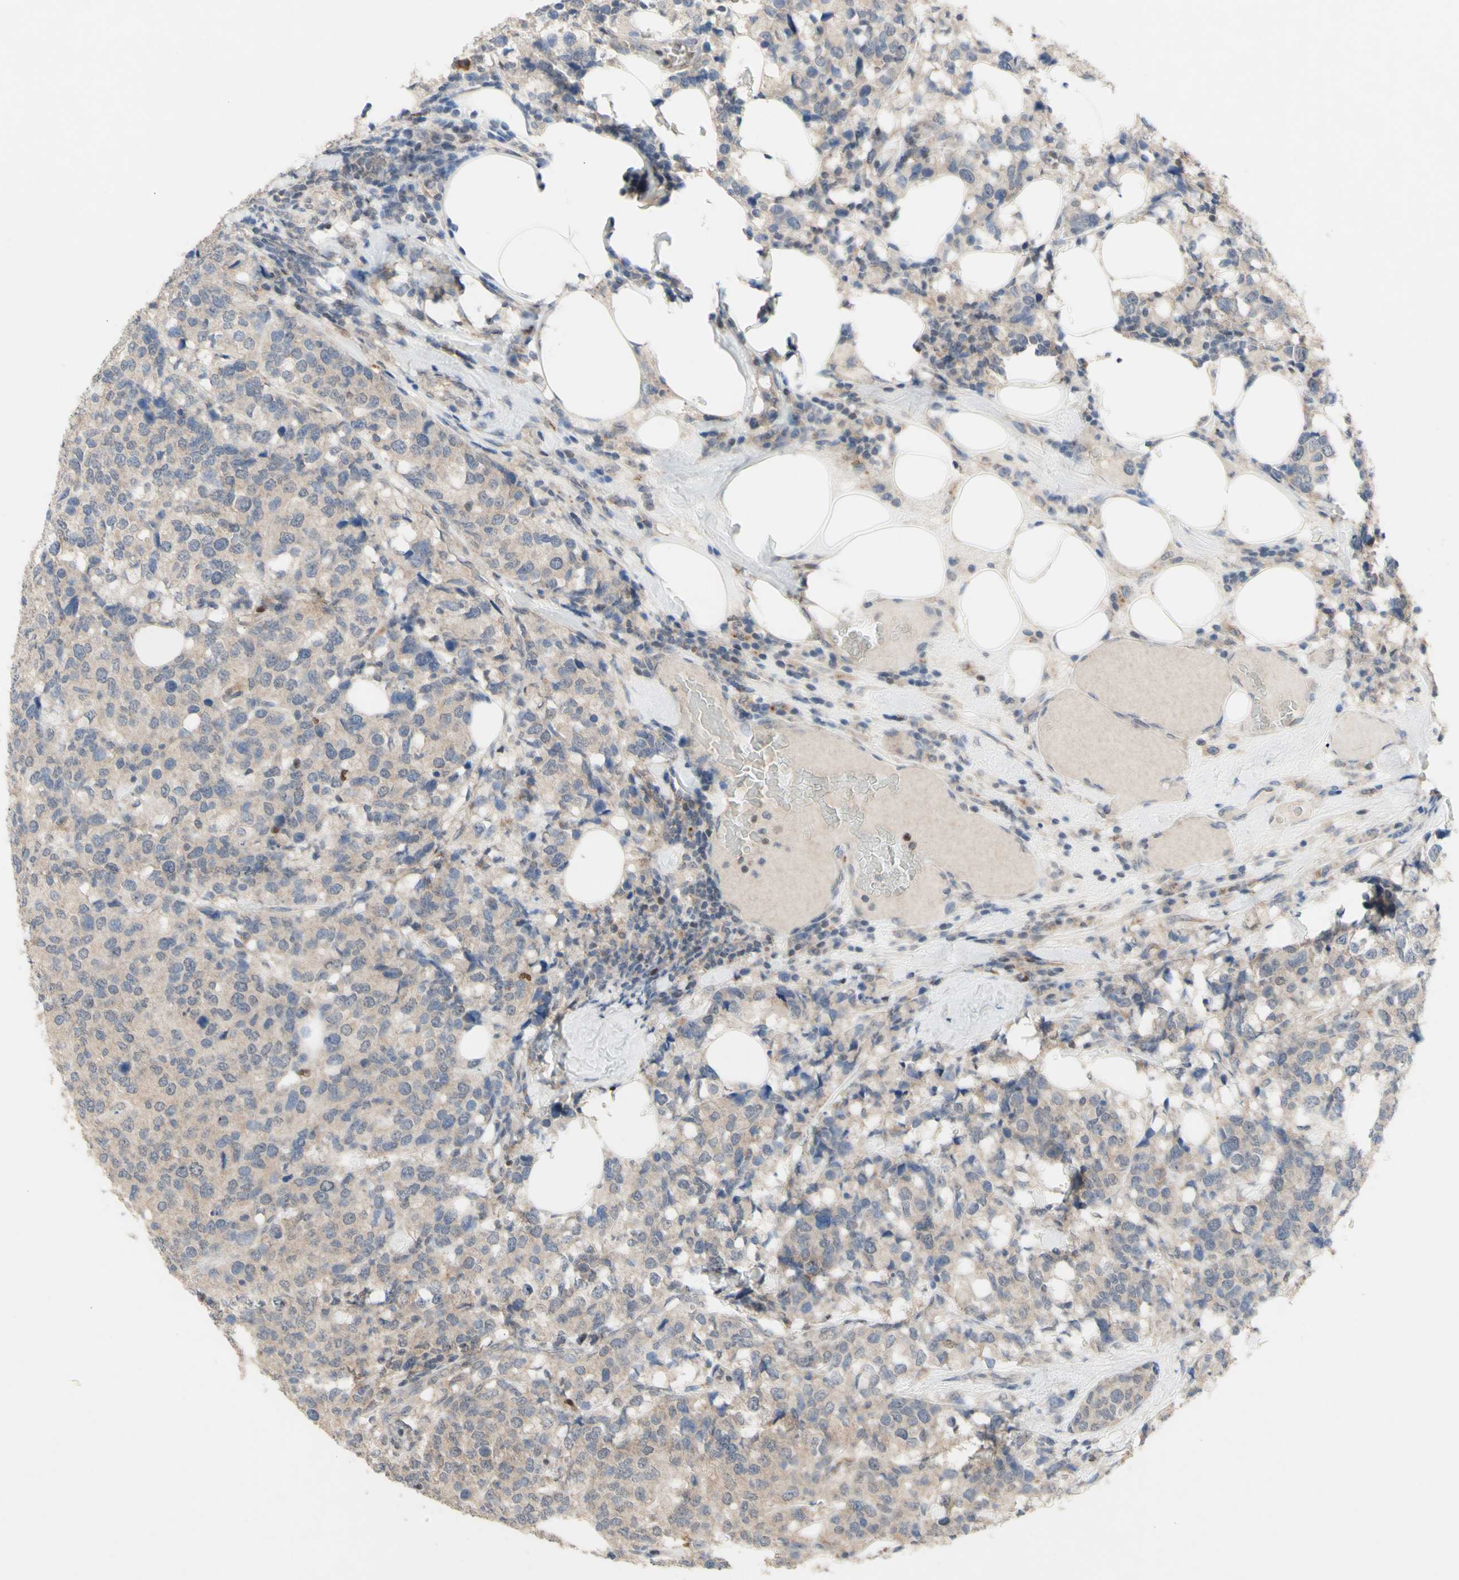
{"staining": {"intensity": "weak", "quantity": ">75%", "location": "cytoplasmic/membranous"}, "tissue": "breast cancer", "cell_type": "Tumor cells", "image_type": "cancer", "snomed": [{"axis": "morphology", "description": "Lobular carcinoma"}, {"axis": "topography", "description": "Breast"}], "caption": "Protein staining displays weak cytoplasmic/membranous expression in about >75% of tumor cells in breast lobular carcinoma.", "gene": "NLRP1", "patient": {"sex": "female", "age": 59}}